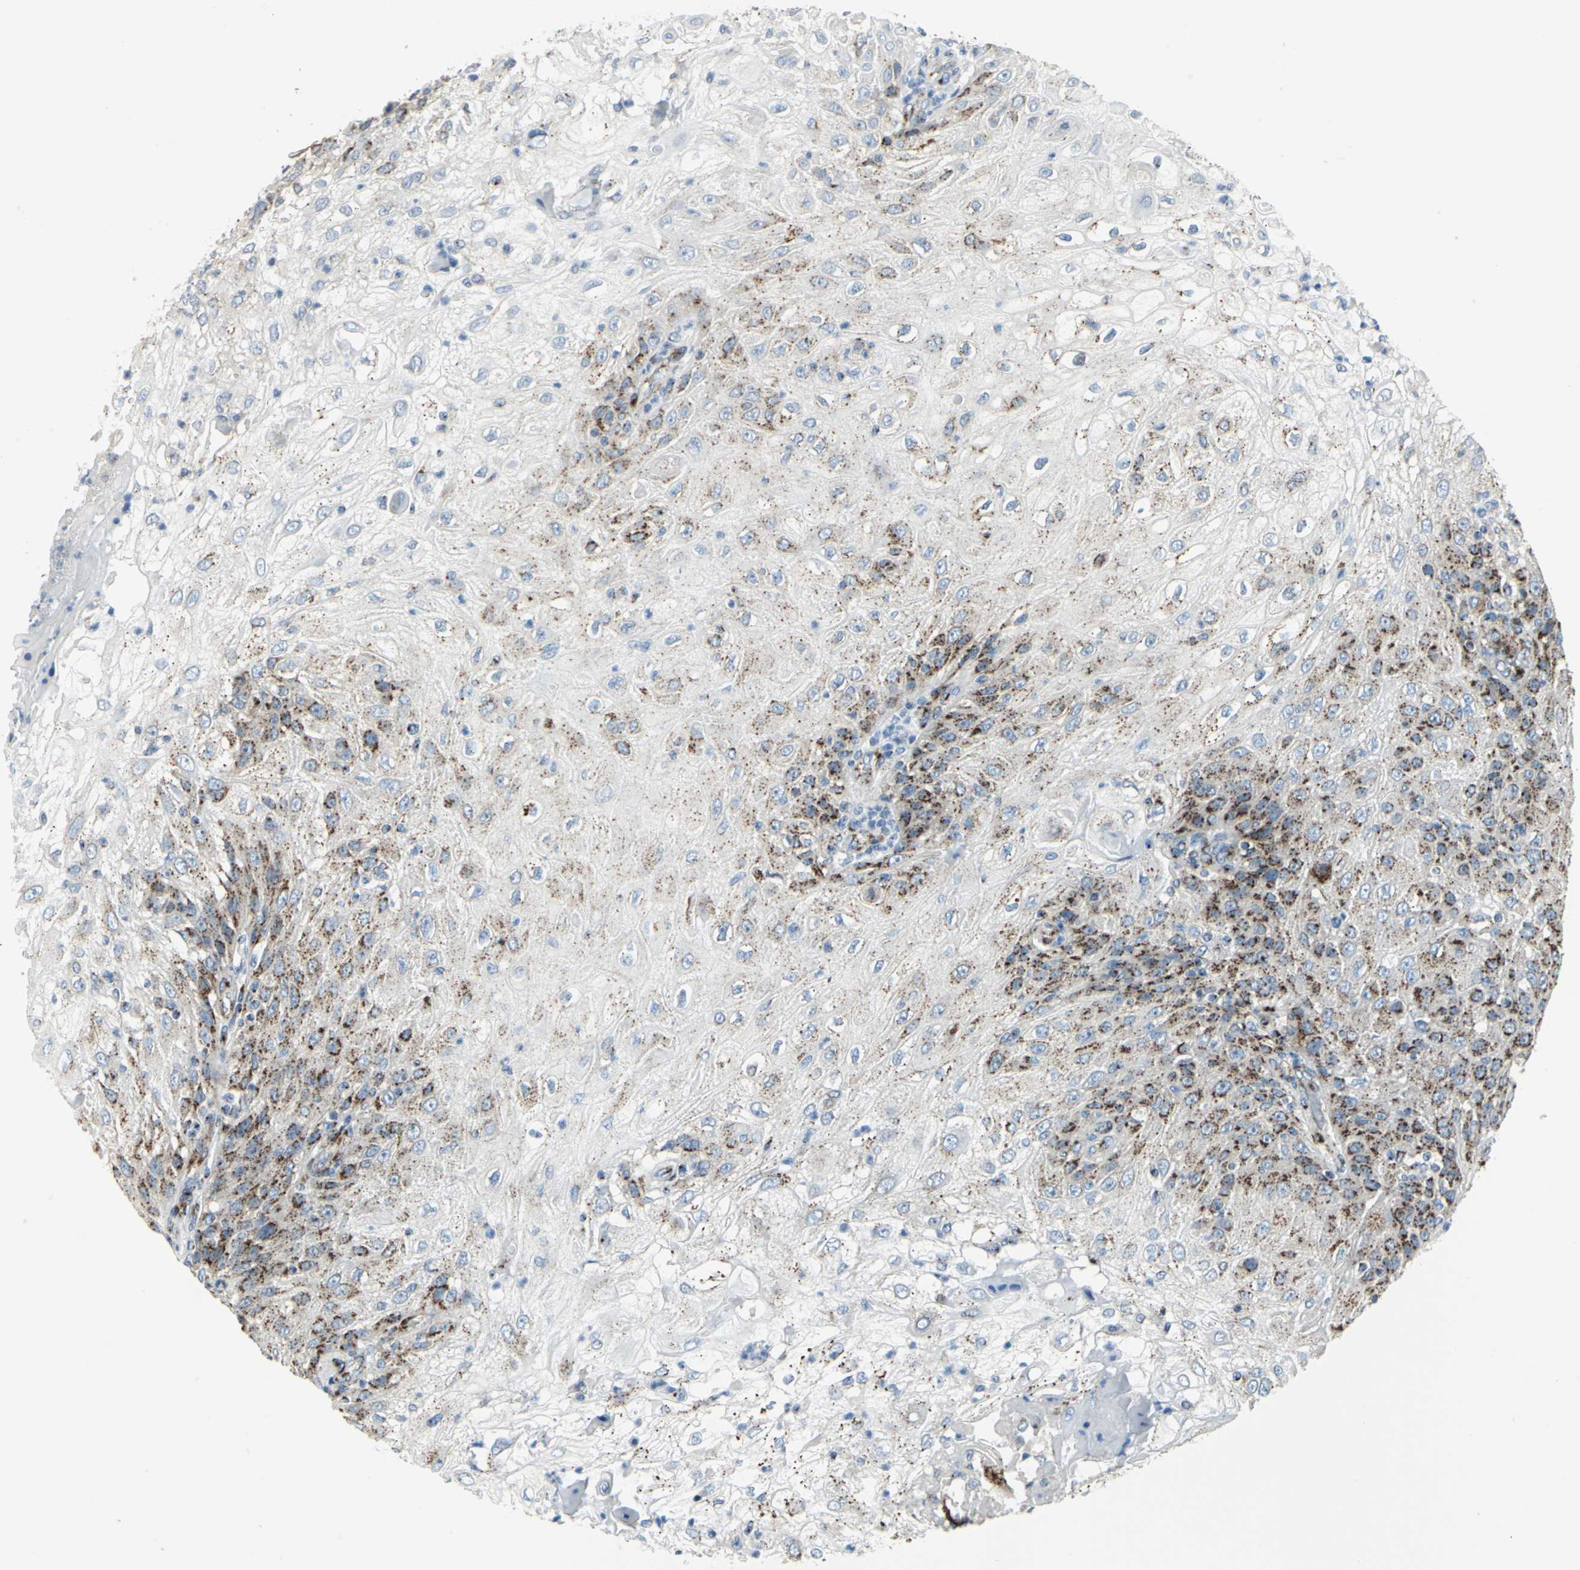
{"staining": {"intensity": "strong", "quantity": "<25%", "location": "cytoplasmic/membranous"}, "tissue": "skin cancer", "cell_type": "Tumor cells", "image_type": "cancer", "snomed": [{"axis": "morphology", "description": "Normal tissue, NOS"}, {"axis": "morphology", "description": "Squamous cell carcinoma, NOS"}, {"axis": "topography", "description": "Skin"}], "caption": "The photomicrograph reveals a brown stain indicating the presence of a protein in the cytoplasmic/membranous of tumor cells in skin squamous cell carcinoma.", "gene": "GPR3", "patient": {"sex": "female", "age": 83}}